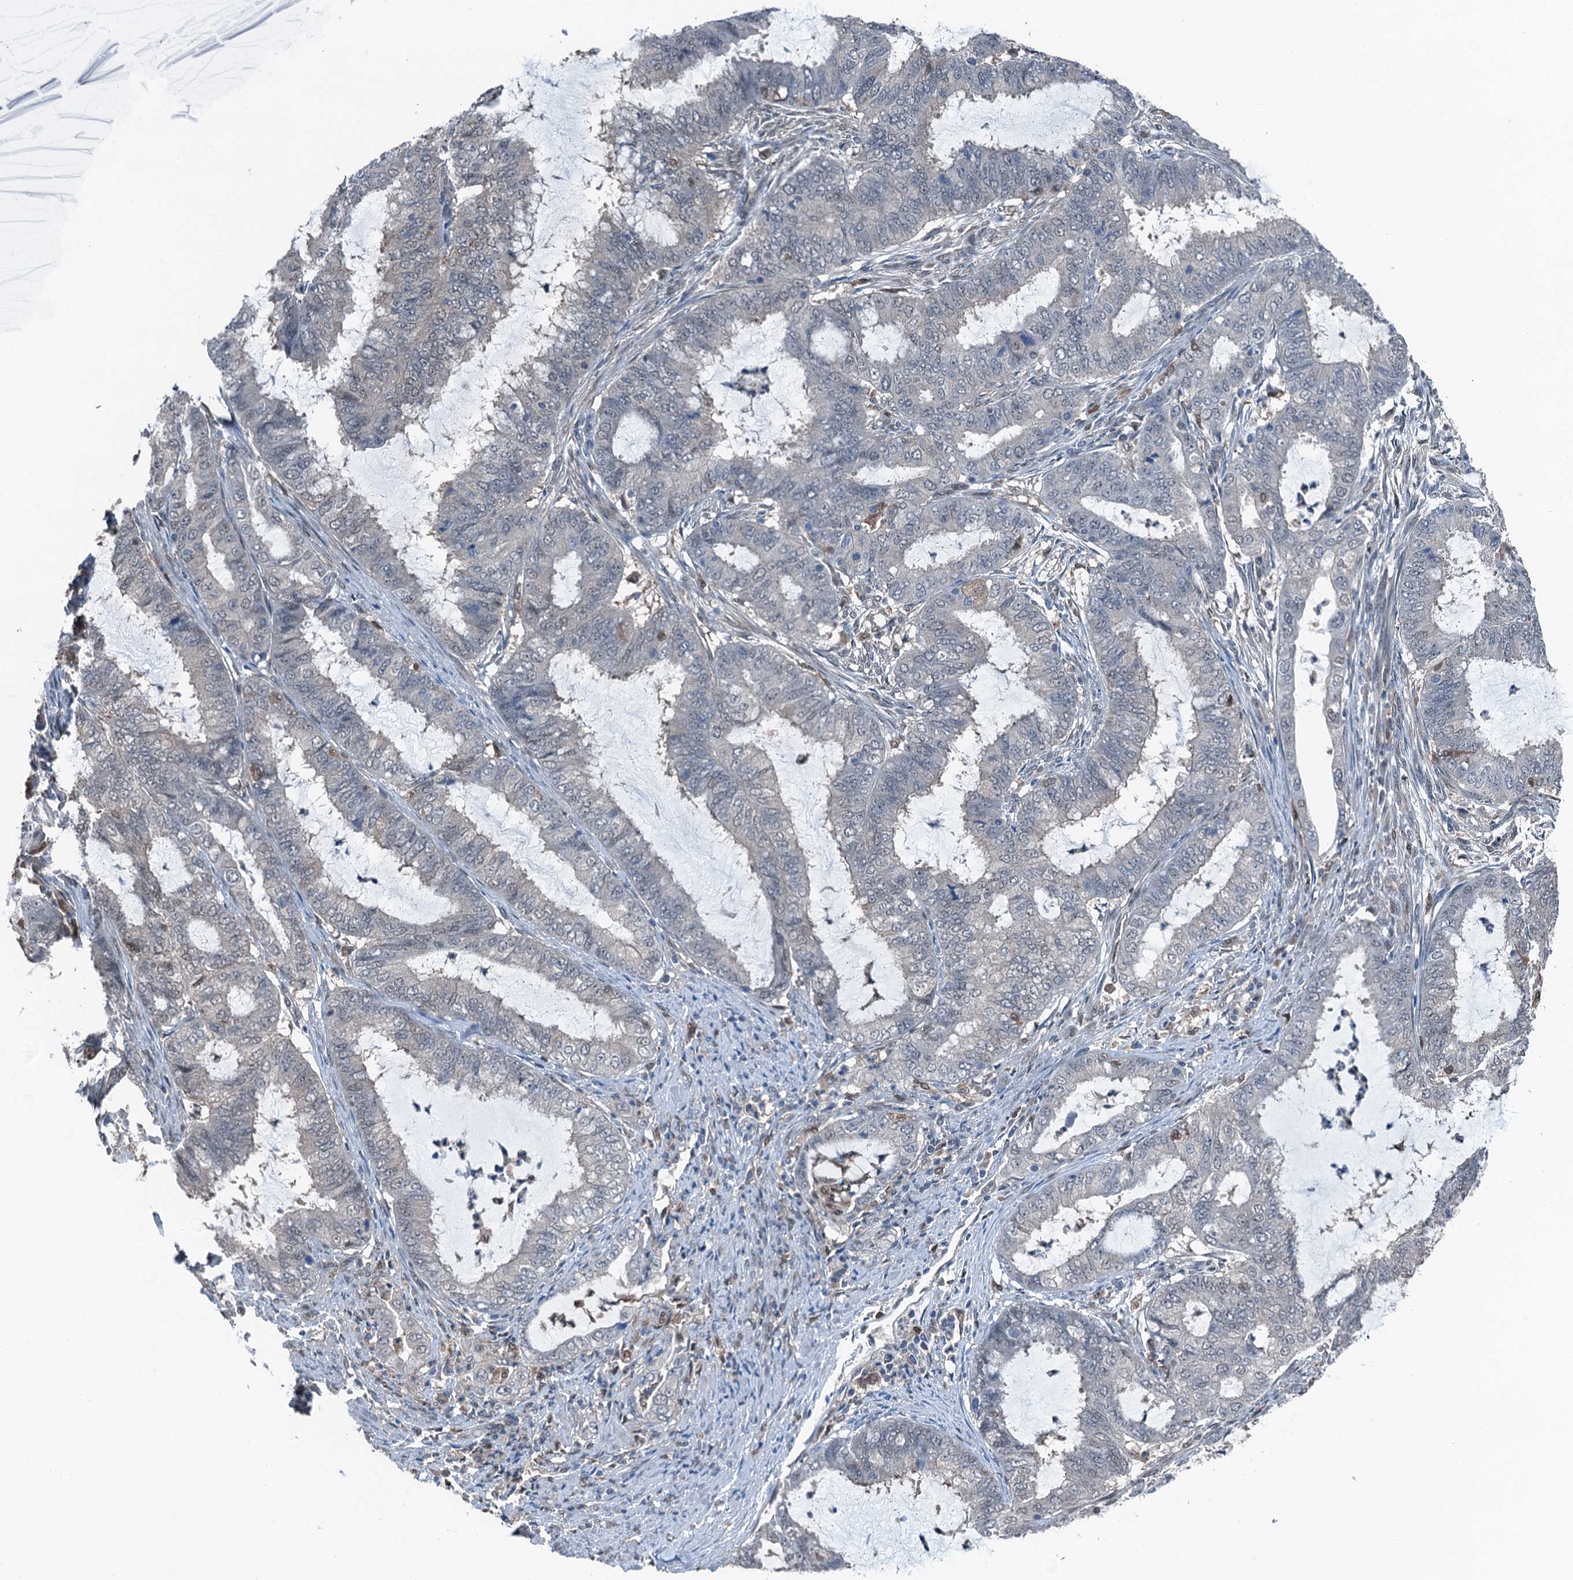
{"staining": {"intensity": "weak", "quantity": "<25%", "location": "cytoplasmic/membranous,nuclear"}, "tissue": "endometrial cancer", "cell_type": "Tumor cells", "image_type": "cancer", "snomed": [{"axis": "morphology", "description": "Adenocarcinoma, NOS"}, {"axis": "topography", "description": "Endometrium"}], "caption": "This is an immunohistochemistry (IHC) micrograph of endometrial adenocarcinoma. There is no expression in tumor cells.", "gene": "RNH1", "patient": {"sex": "female", "age": 51}}